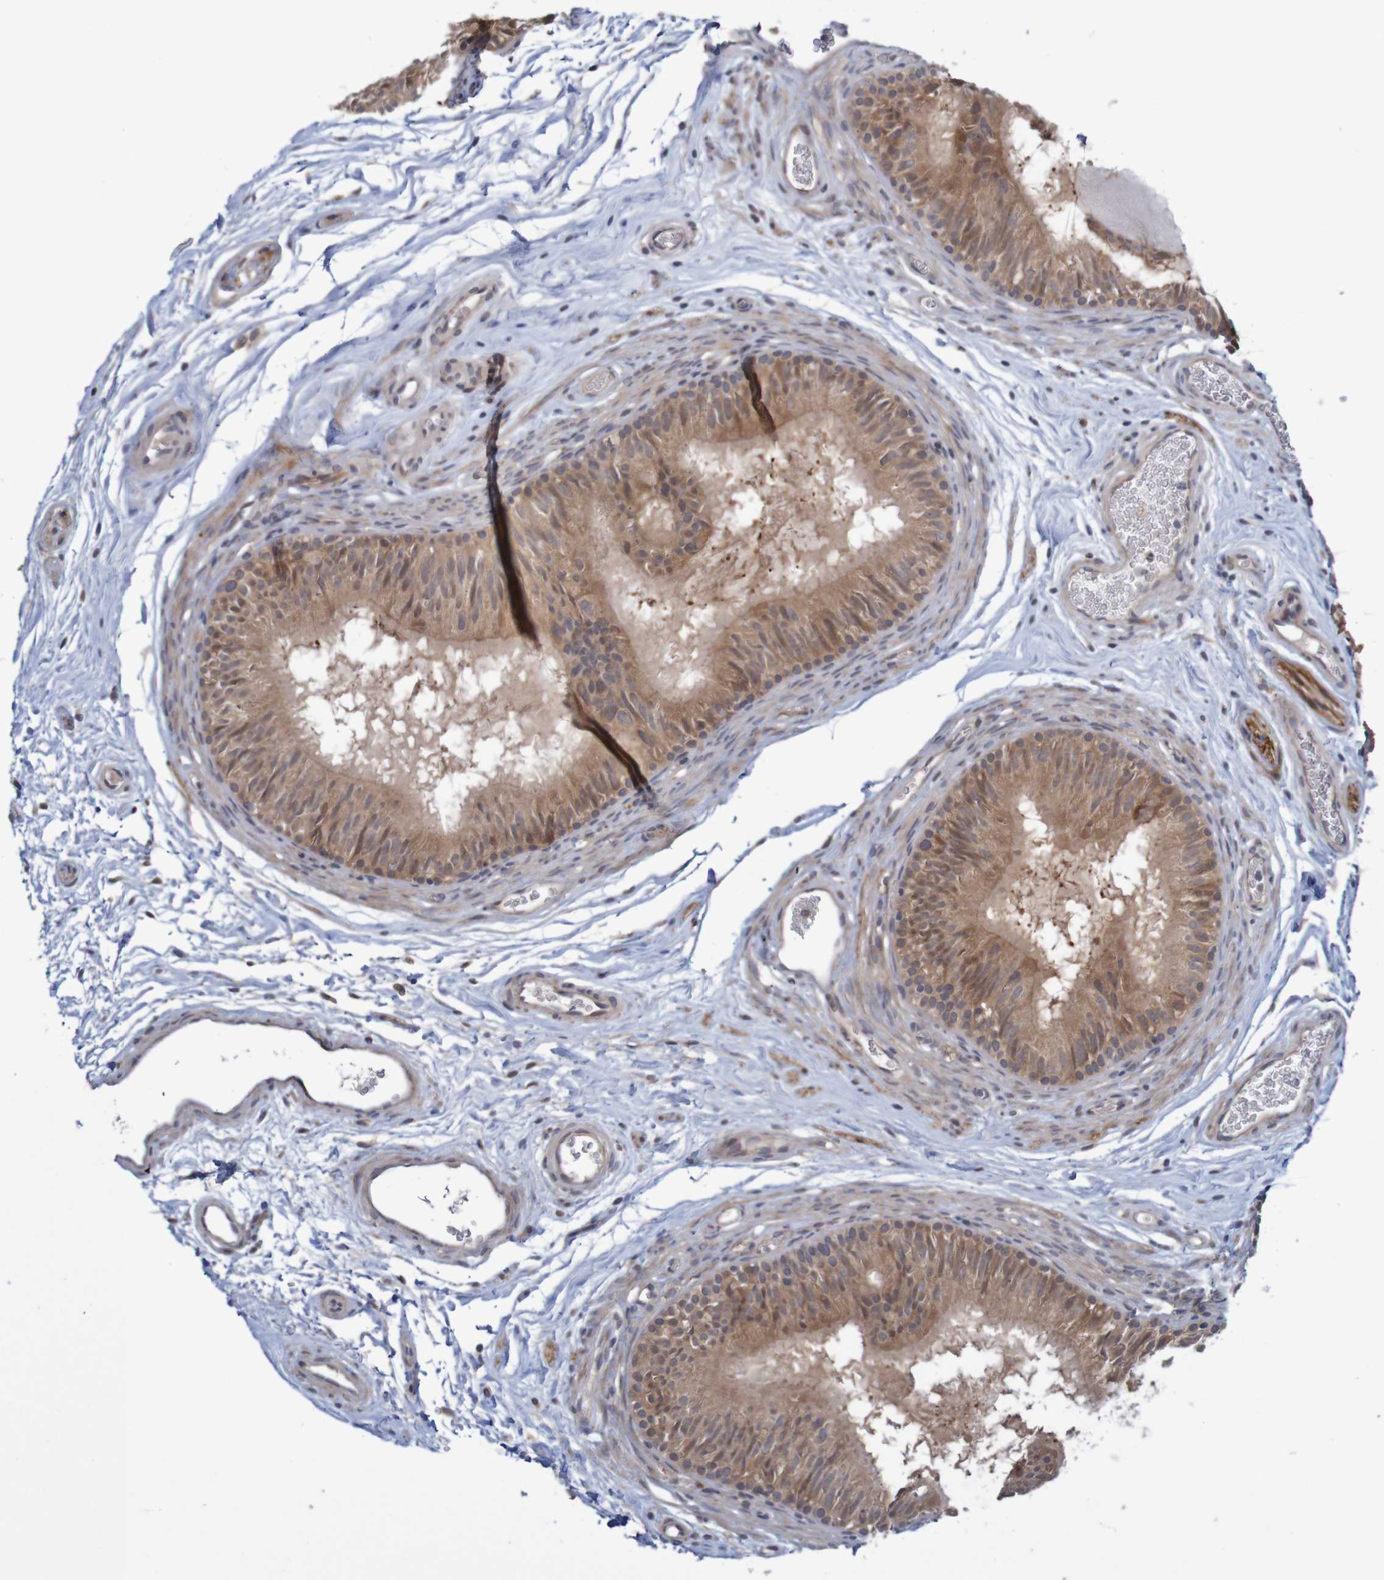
{"staining": {"intensity": "moderate", "quantity": ">75%", "location": "cytoplasmic/membranous"}, "tissue": "epididymis", "cell_type": "Glandular cells", "image_type": "normal", "snomed": [{"axis": "morphology", "description": "Normal tissue, NOS"}, {"axis": "topography", "description": "Epididymis"}], "caption": "The micrograph reveals staining of benign epididymis, revealing moderate cytoplasmic/membranous protein positivity (brown color) within glandular cells. The protein of interest is shown in brown color, while the nuclei are stained blue.", "gene": "ANKK1", "patient": {"sex": "male", "age": 36}}